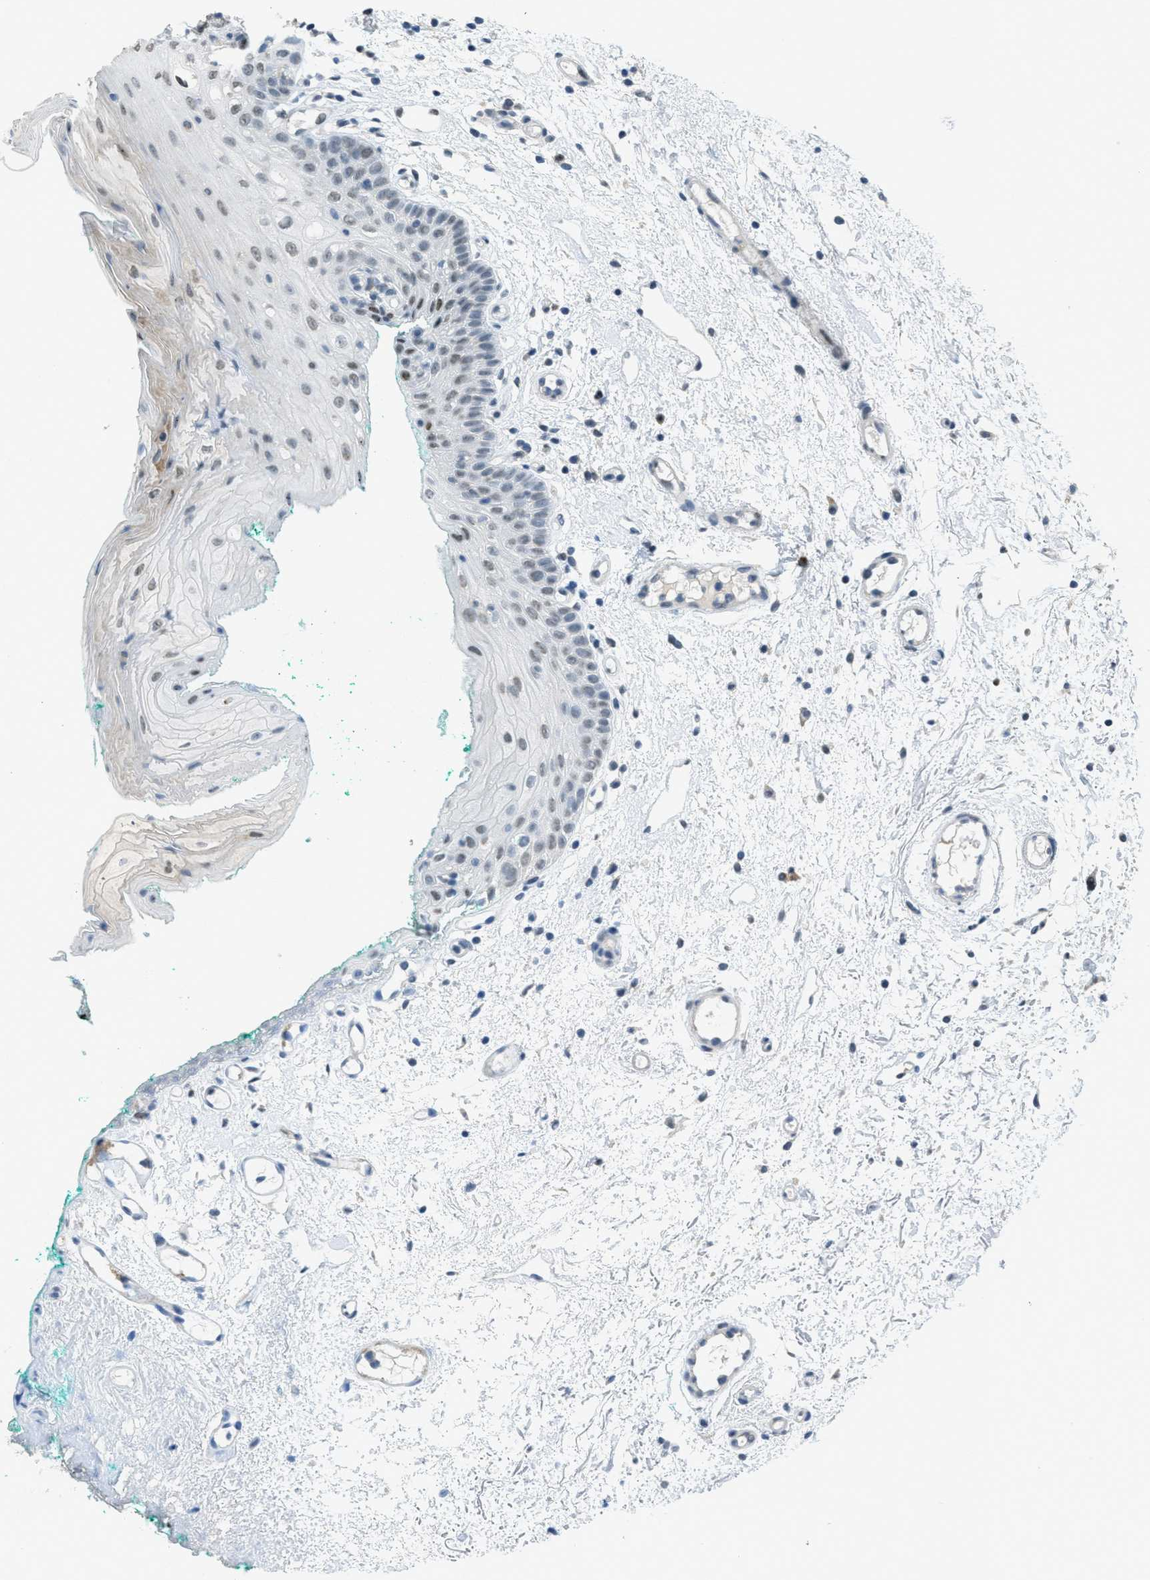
{"staining": {"intensity": "weak", "quantity": "<25%", "location": "nuclear"}, "tissue": "oral mucosa", "cell_type": "Squamous epithelial cells", "image_type": "normal", "snomed": [{"axis": "morphology", "description": "Normal tissue, NOS"}, {"axis": "morphology", "description": "Squamous cell carcinoma, NOS"}, {"axis": "topography", "description": "Oral tissue"}, {"axis": "topography", "description": "Salivary gland"}, {"axis": "topography", "description": "Head-Neck"}], "caption": "The histopathology image displays no staining of squamous epithelial cells in benign oral mucosa. (DAB (3,3'-diaminobenzidine) immunohistochemistry, high magnification).", "gene": "TTC13", "patient": {"sex": "female", "age": 62}}